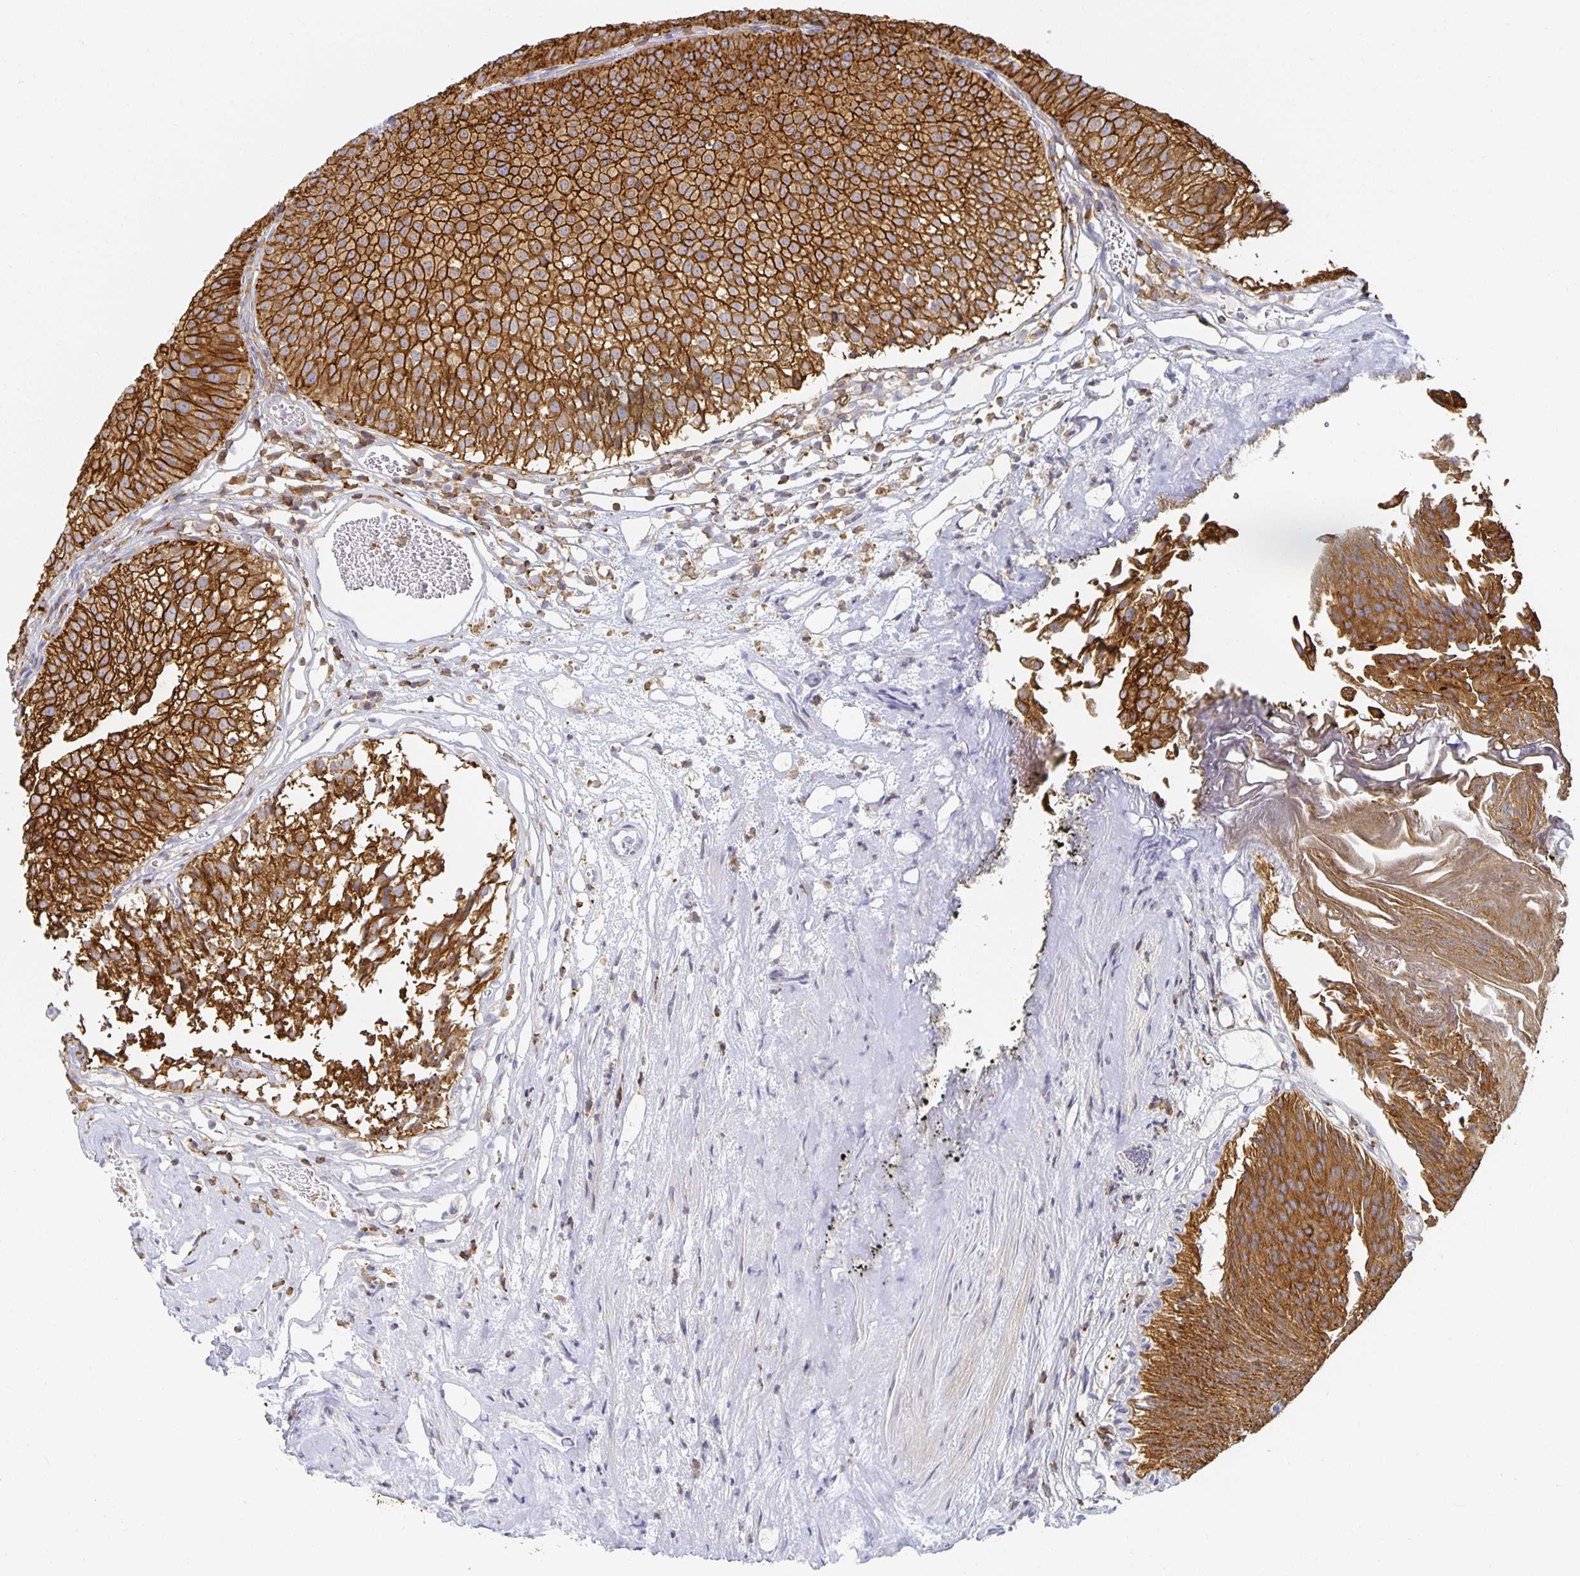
{"staining": {"intensity": "strong", "quantity": ">75%", "location": "cytoplasmic/membranous"}, "tissue": "urothelial cancer", "cell_type": "Tumor cells", "image_type": "cancer", "snomed": [{"axis": "morphology", "description": "Urothelial carcinoma, Low grade"}, {"axis": "topography", "description": "Urinary bladder"}], "caption": "A photomicrograph showing strong cytoplasmic/membranous positivity in about >75% of tumor cells in urothelial carcinoma (low-grade), as visualized by brown immunohistochemical staining.", "gene": "NOMO1", "patient": {"sex": "male", "age": 80}}